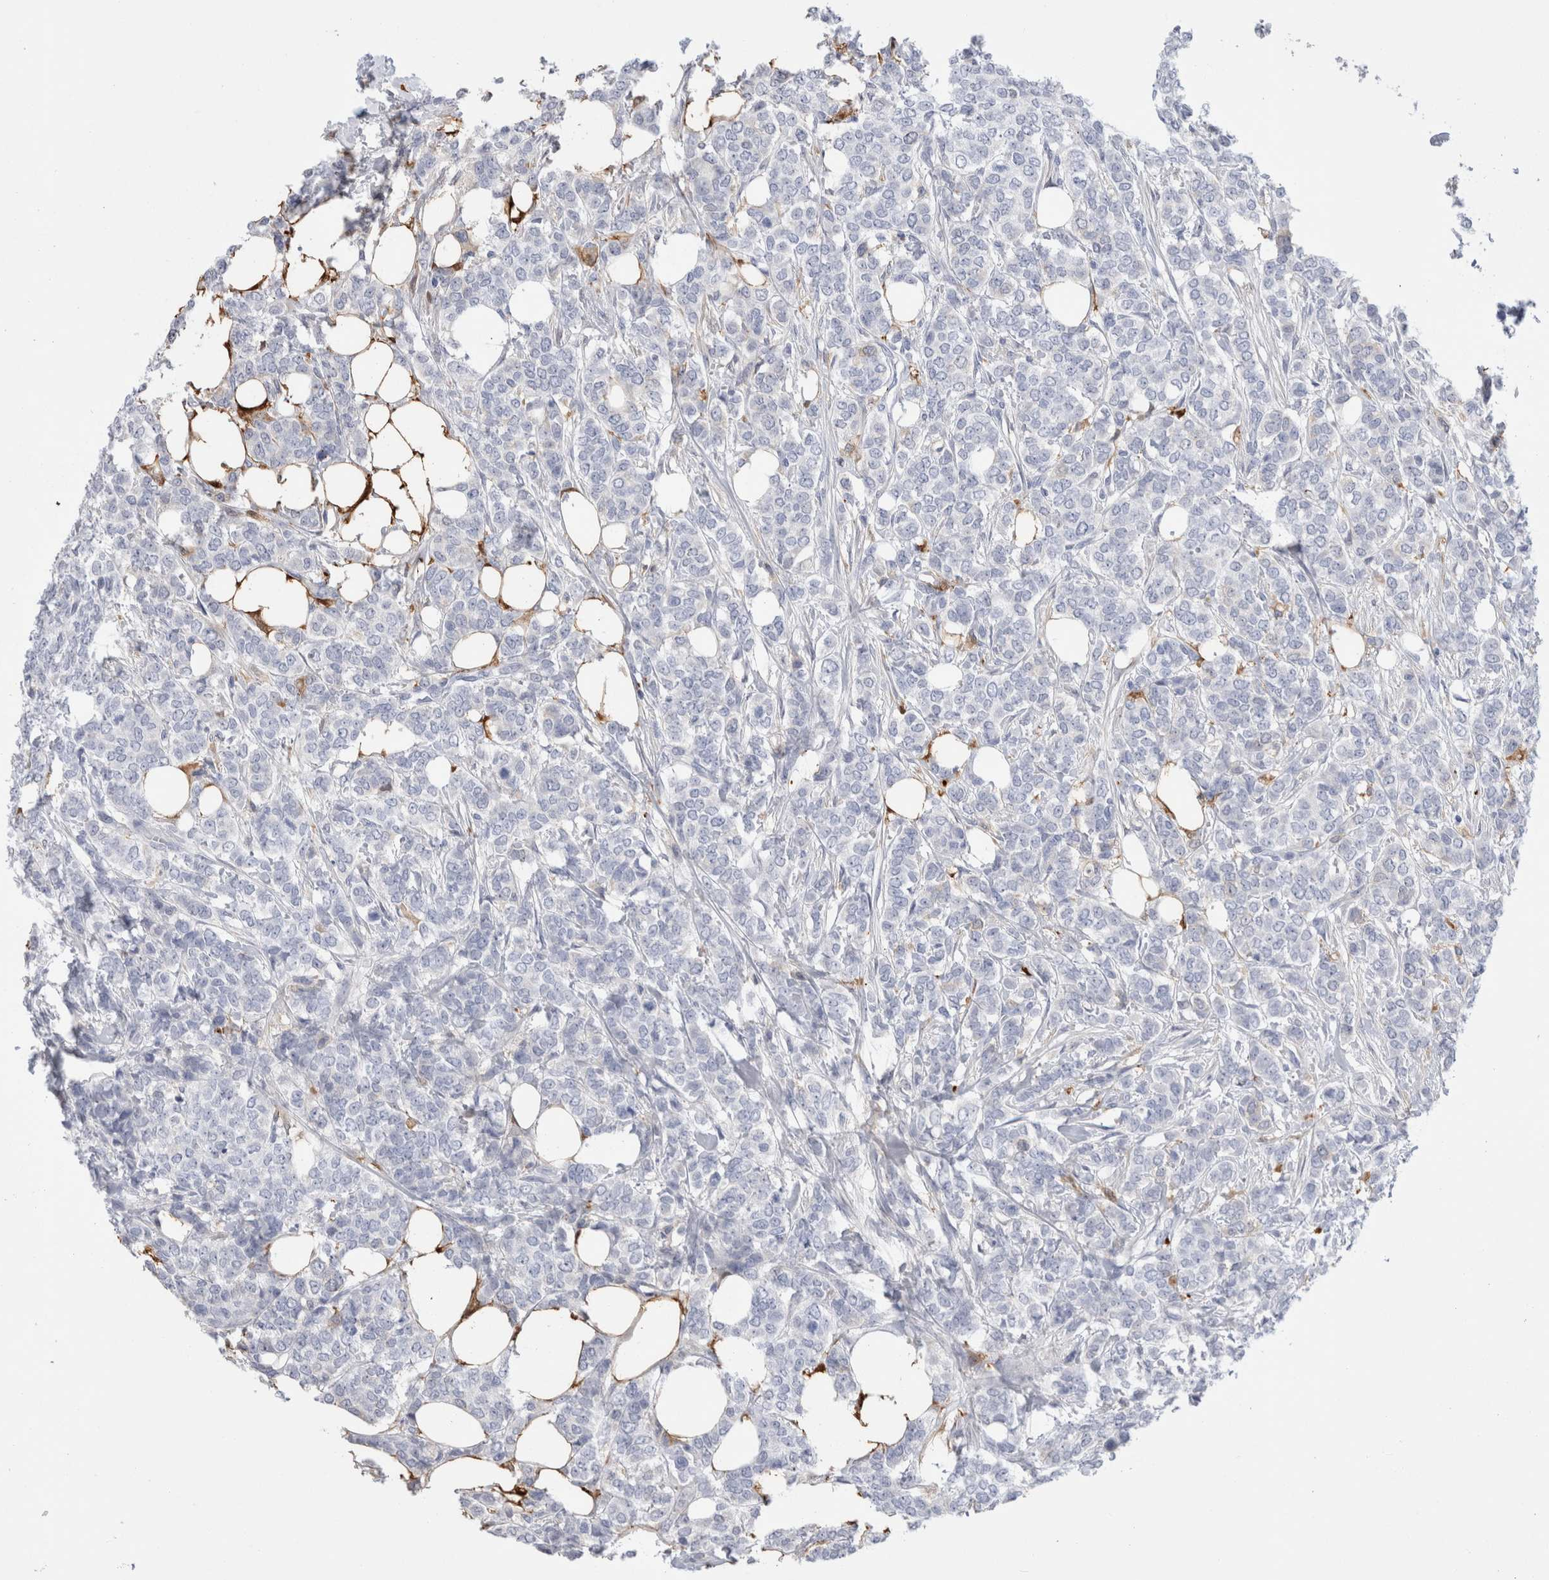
{"staining": {"intensity": "negative", "quantity": "none", "location": "none"}, "tissue": "breast cancer", "cell_type": "Tumor cells", "image_type": "cancer", "snomed": [{"axis": "morphology", "description": "Lobular carcinoma"}, {"axis": "topography", "description": "Skin"}, {"axis": "topography", "description": "Breast"}], "caption": "Immunohistochemical staining of breast cancer displays no significant staining in tumor cells.", "gene": "NAPEPLD", "patient": {"sex": "female", "age": 46}}